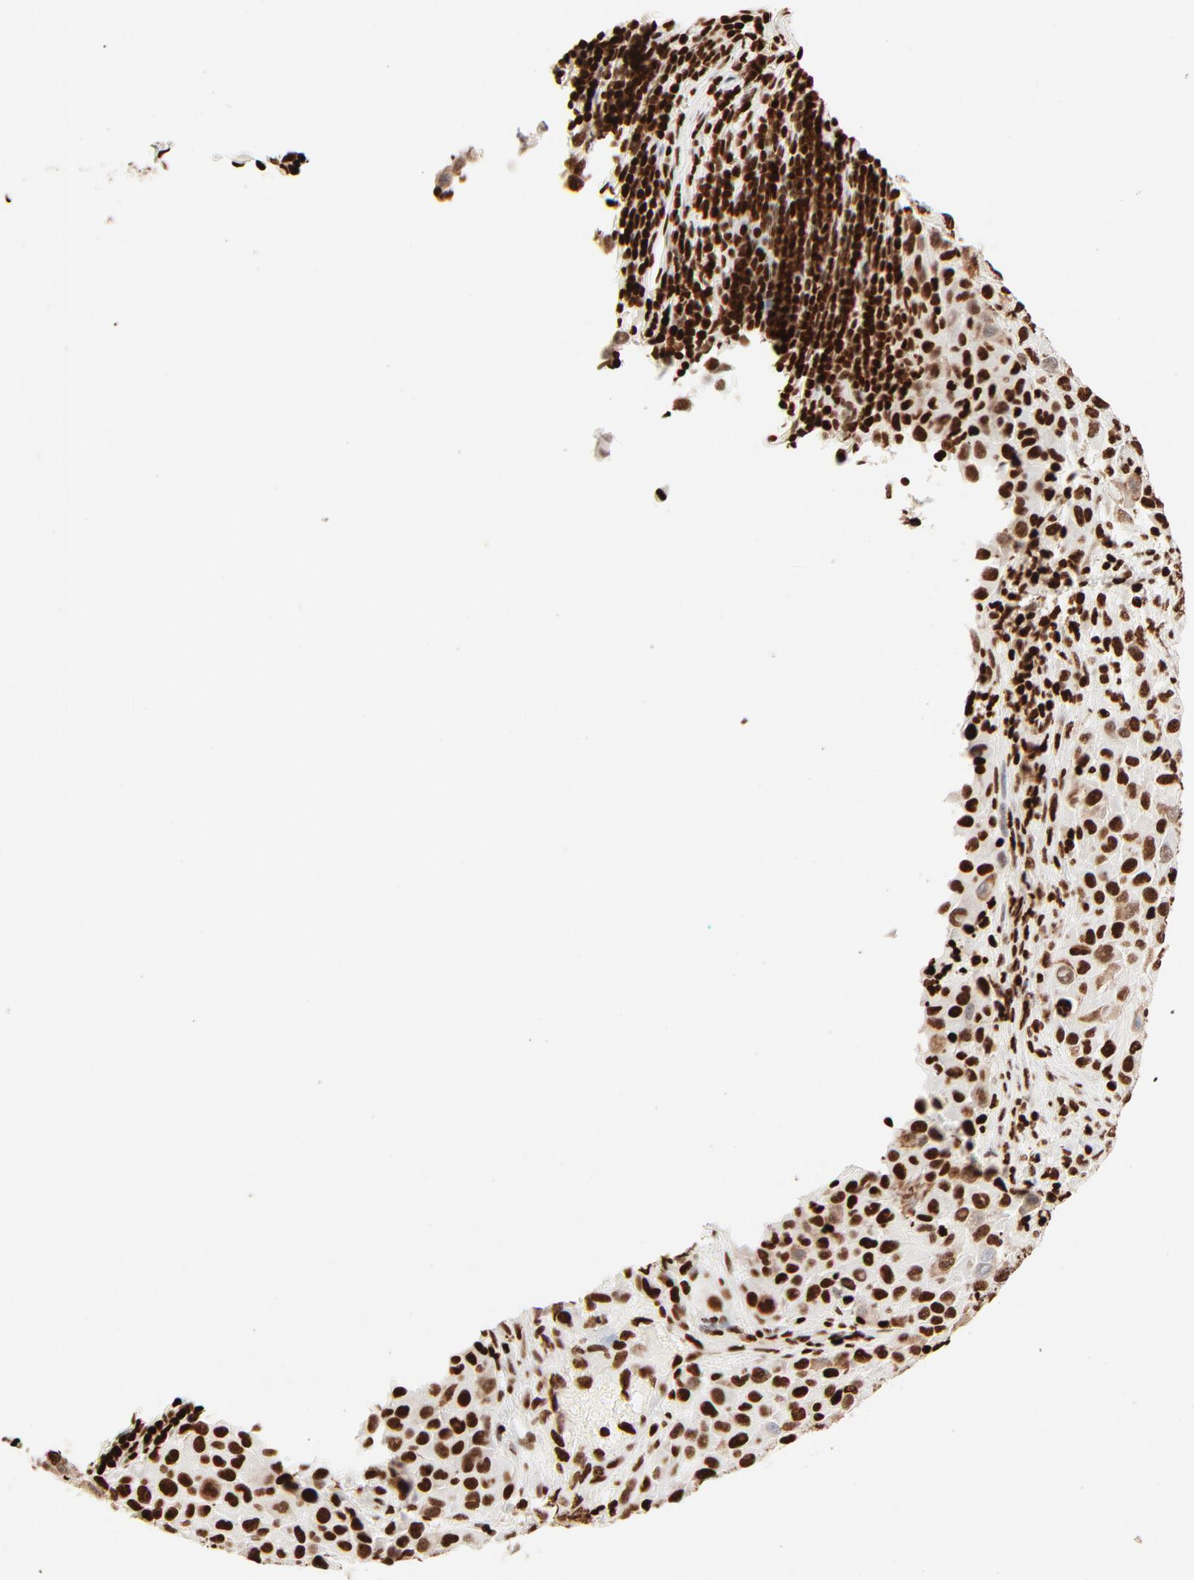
{"staining": {"intensity": "strong", "quantity": ">75%", "location": "cytoplasmic/membranous,nuclear"}, "tissue": "melanoma", "cell_type": "Tumor cells", "image_type": "cancer", "snomed": [{"axis": "morphology", "description": "Malignant melanoma, Metastatic site"}, {"axis": "topography", "description": "Lymph node"}], "caption": "Strong cytoplasmic/membranous and nuclear protein expression is appreciated in approximately >75% of tumor cells in melanoma.", "gene": "HMGB2", "patient": {"sex": "male", "age": 61}}